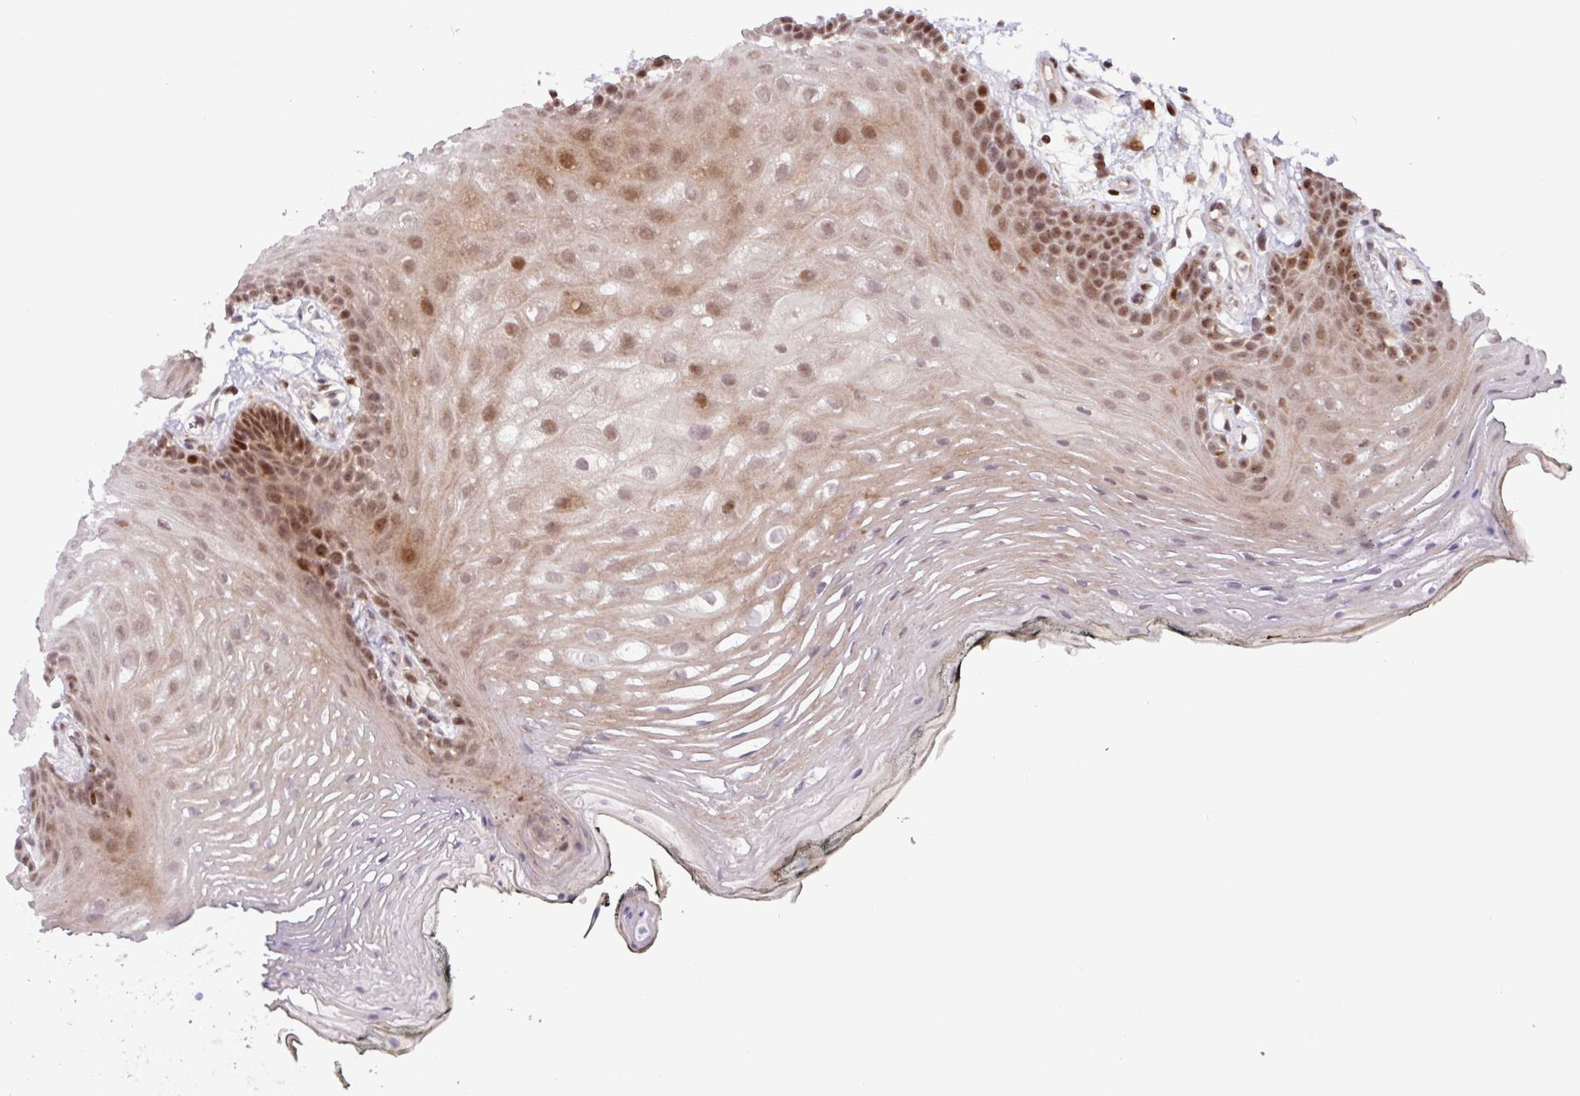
{"staining": {"intensity": "moderate", "quantity": ">75%", "location": "nuclear"}, "tissue": "oral mucosa", "cell_type": "Squamous epithelial cells", "image_type": "normal", "snomed": [{"axis": "morphology", "description": "Normal tissue, NOS"}, {"axis": "topography", "description": "Oral tissue"}, {"axis": "topography", "description": "Tounge, NOS"}], "caption": "A photomicrograph of oral mucosa stained for a protein demonstrates moderate nuclear brown staining in squamous epithelial cells. (Stains: DAB in brown, nuclei in blue, Microscopy: brightfield microscopy at high magnification).", "gene": "BRD3", "patient": {"sex": "female", "age": 81}}